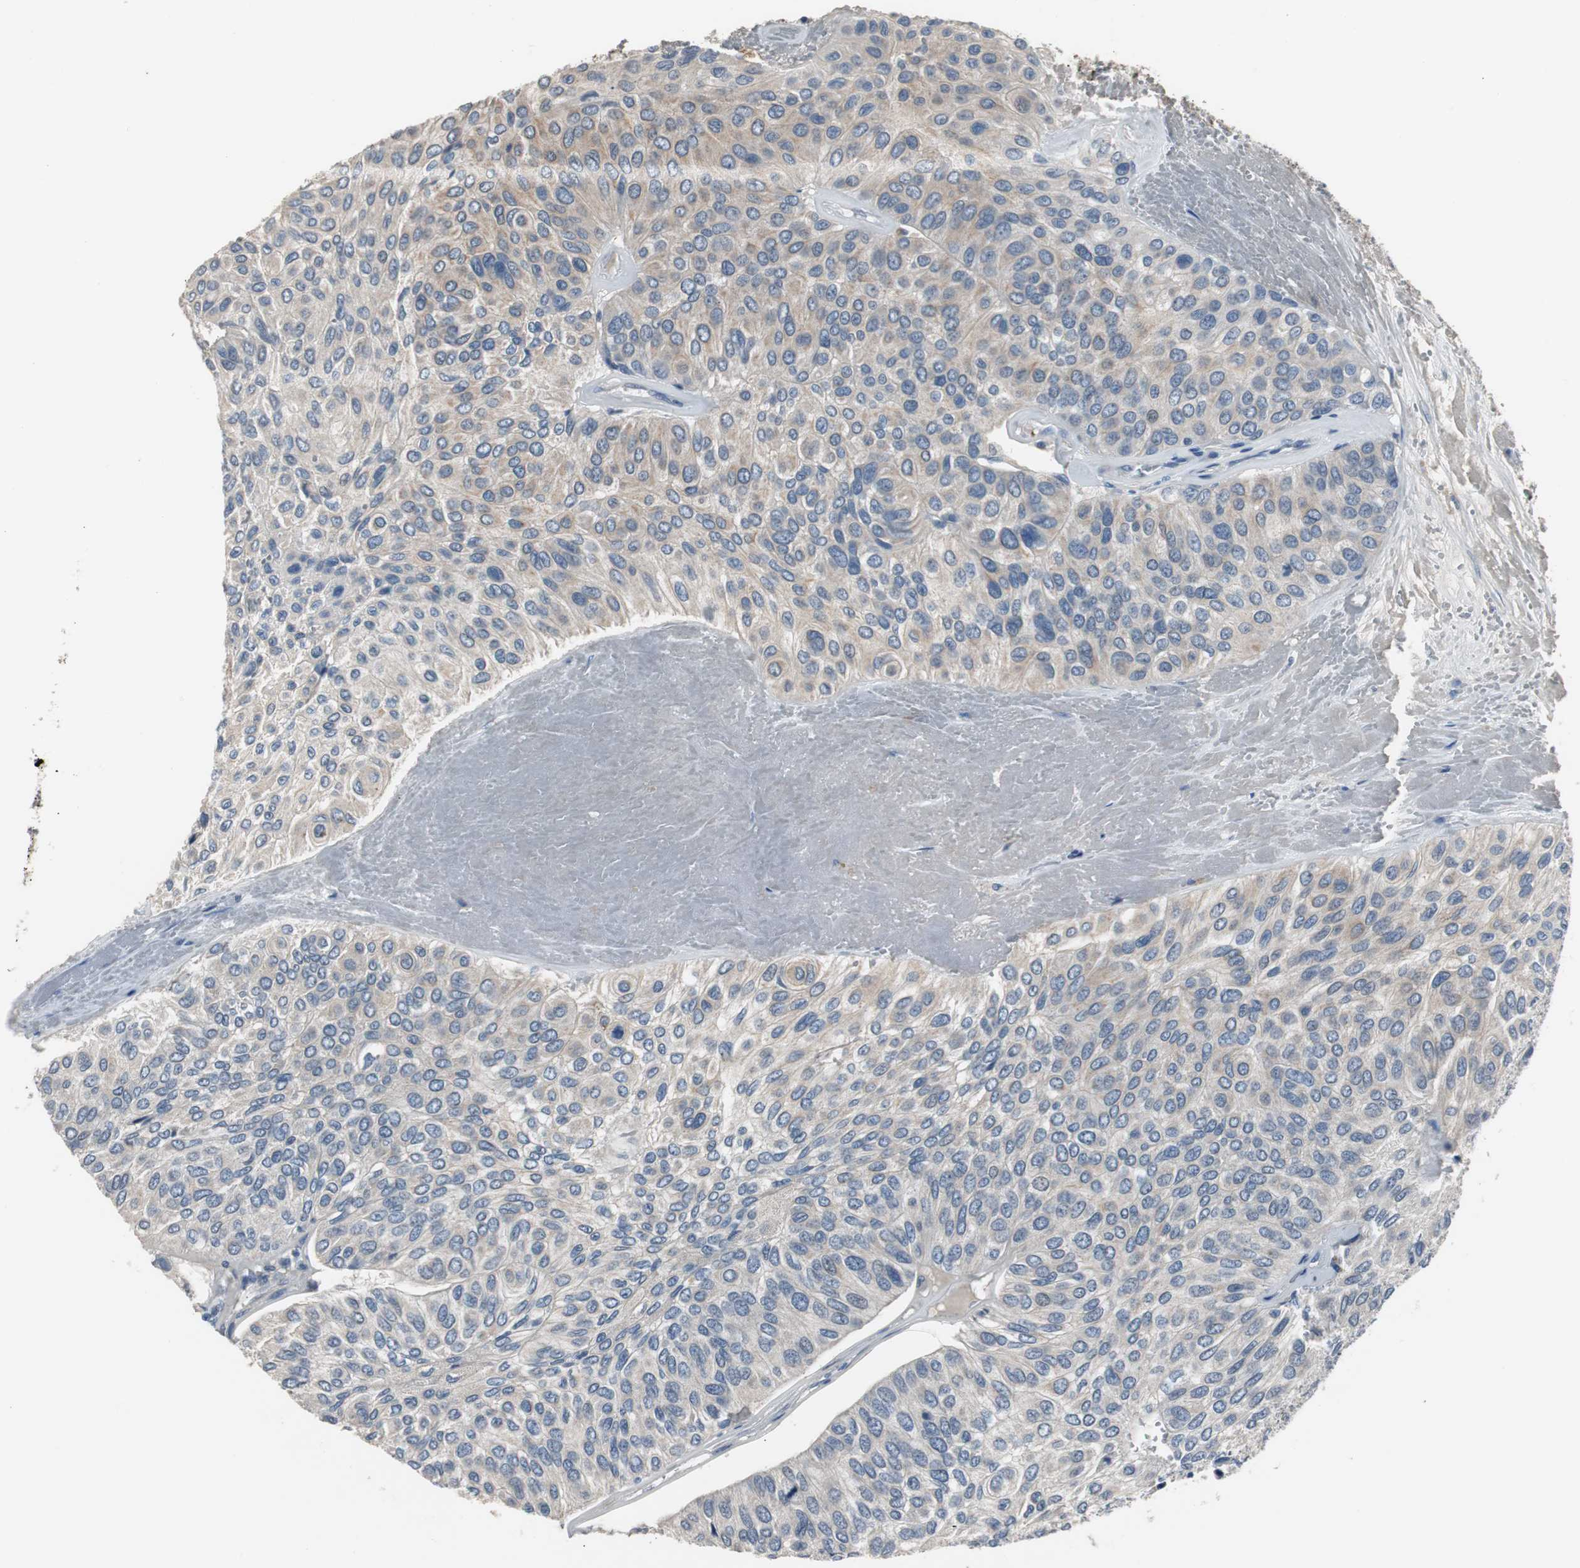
{"staining": {"intensity": "weak", "quantity": ">75%", "location": "cytoplasmic/membranous"}, "tissue": "urothelial cancer", "cell_type": "Tumor cells", "image_type": "cancer", "snomed": [{"axis": "morphology", "description": "Urothelial carcinoma, High grade"}, {"axis": "topography", "description": "Urinary bladder"}], "caption": "There is low levels of weak cytoplasmic/membranous expression in tumor cells of urothelial carcinoma (high-grade), as demonstrated by immunohistochemical staining (brown color).", "gene": "PCYT1B", "patient": {"sex": "male", "age": 66}}